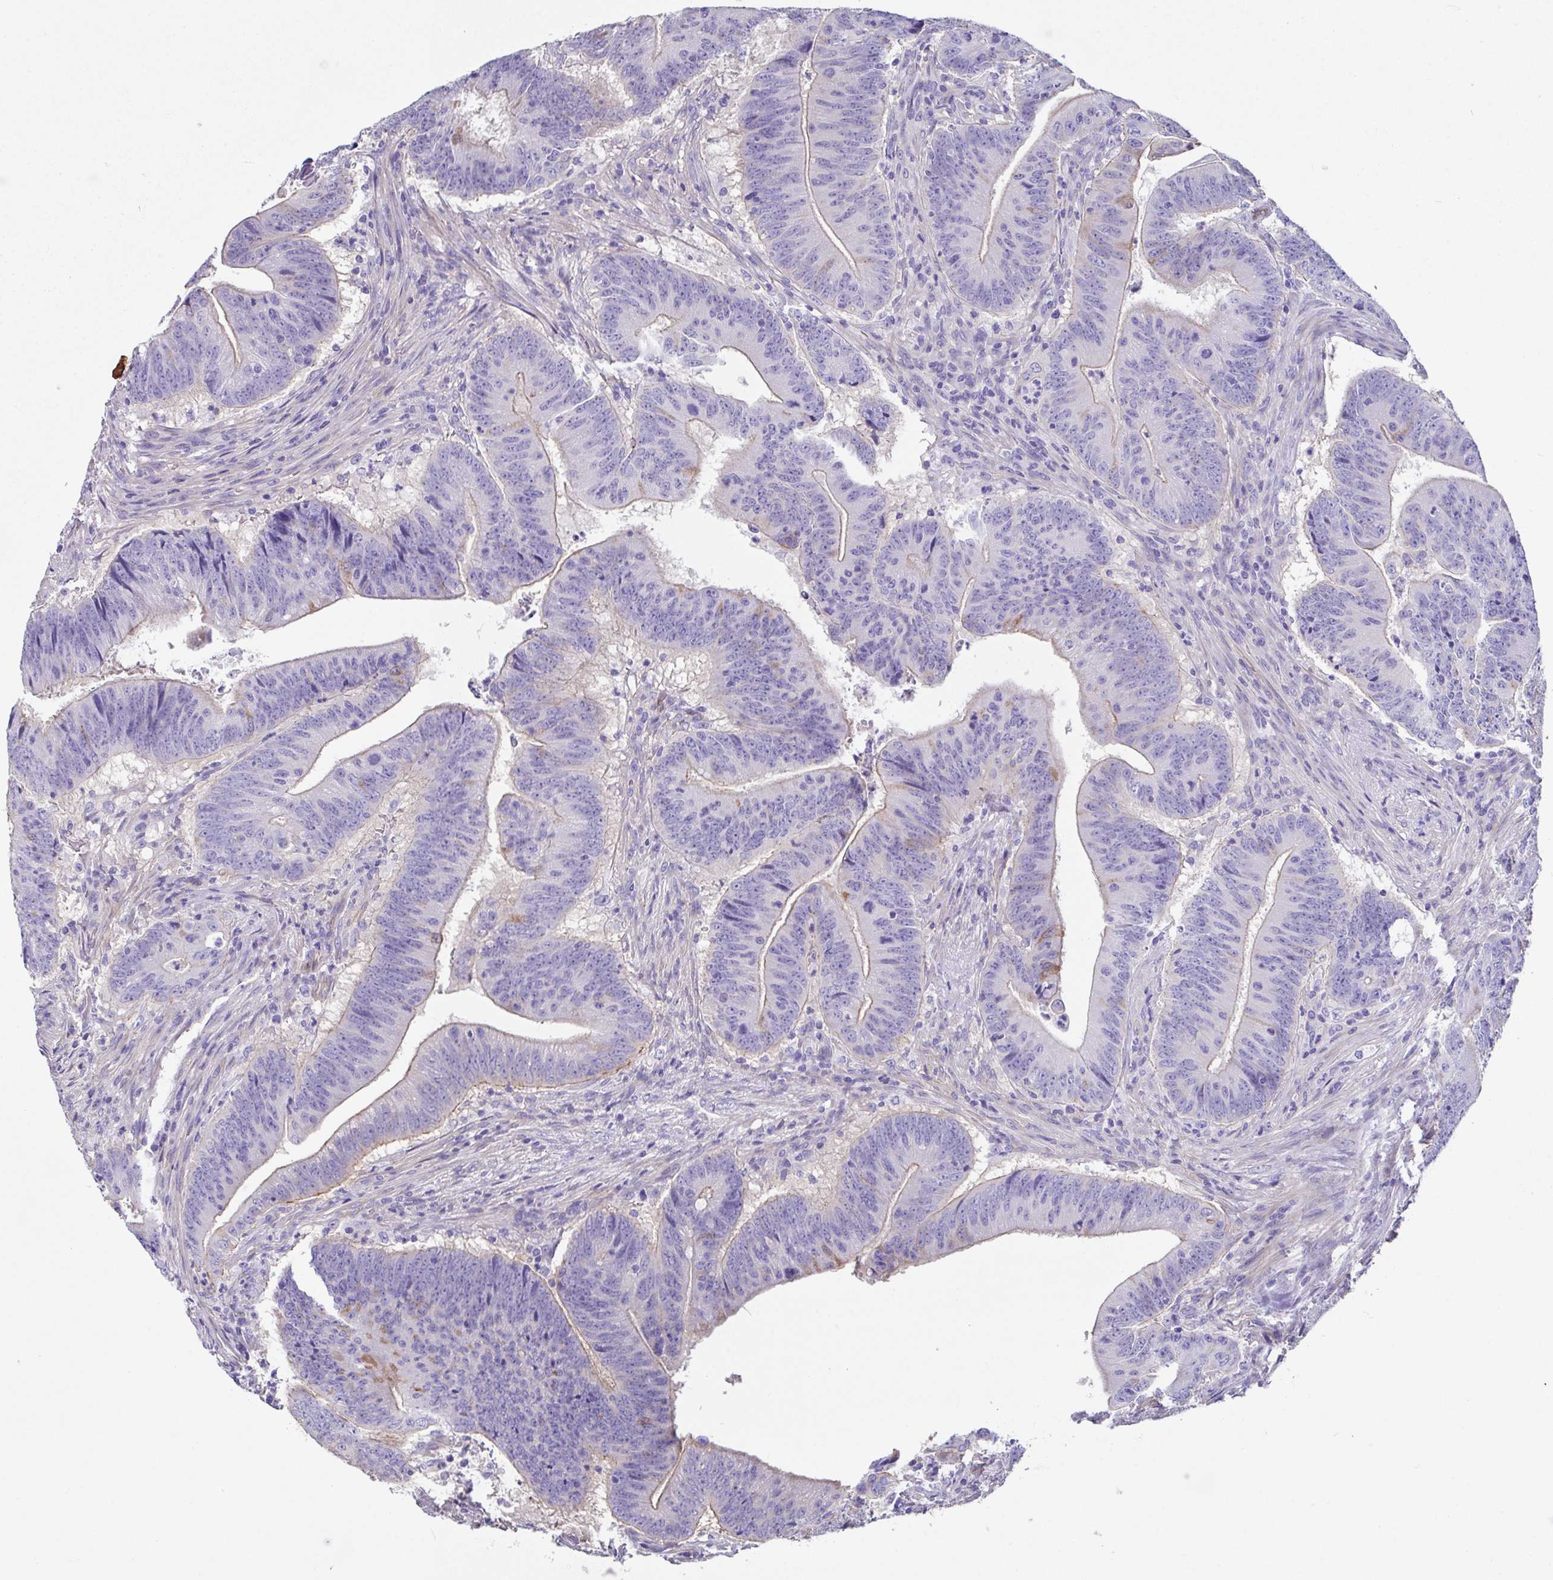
{"staining": {"intensity": "weak", "quantity": ">75%", "location": "cytoplasmic/membranous"}, "tissue": "colorectal cancer", "cell_type": "Tumor cells", "image_type": "cancer", "snomed": [{"axis": "morphology", "description": "Adenocarcinoma, NOS"}, {"axis": "topography", "description": "Colon"}], "caption": "This photomicrograph reveals IHC staining of human colorectal cancer, with low weak cytoplasmic/membranous expression in about >75% of tumor cells.", "gene": "ZNF813", "patient": {"sex": "female", "age": 87}}